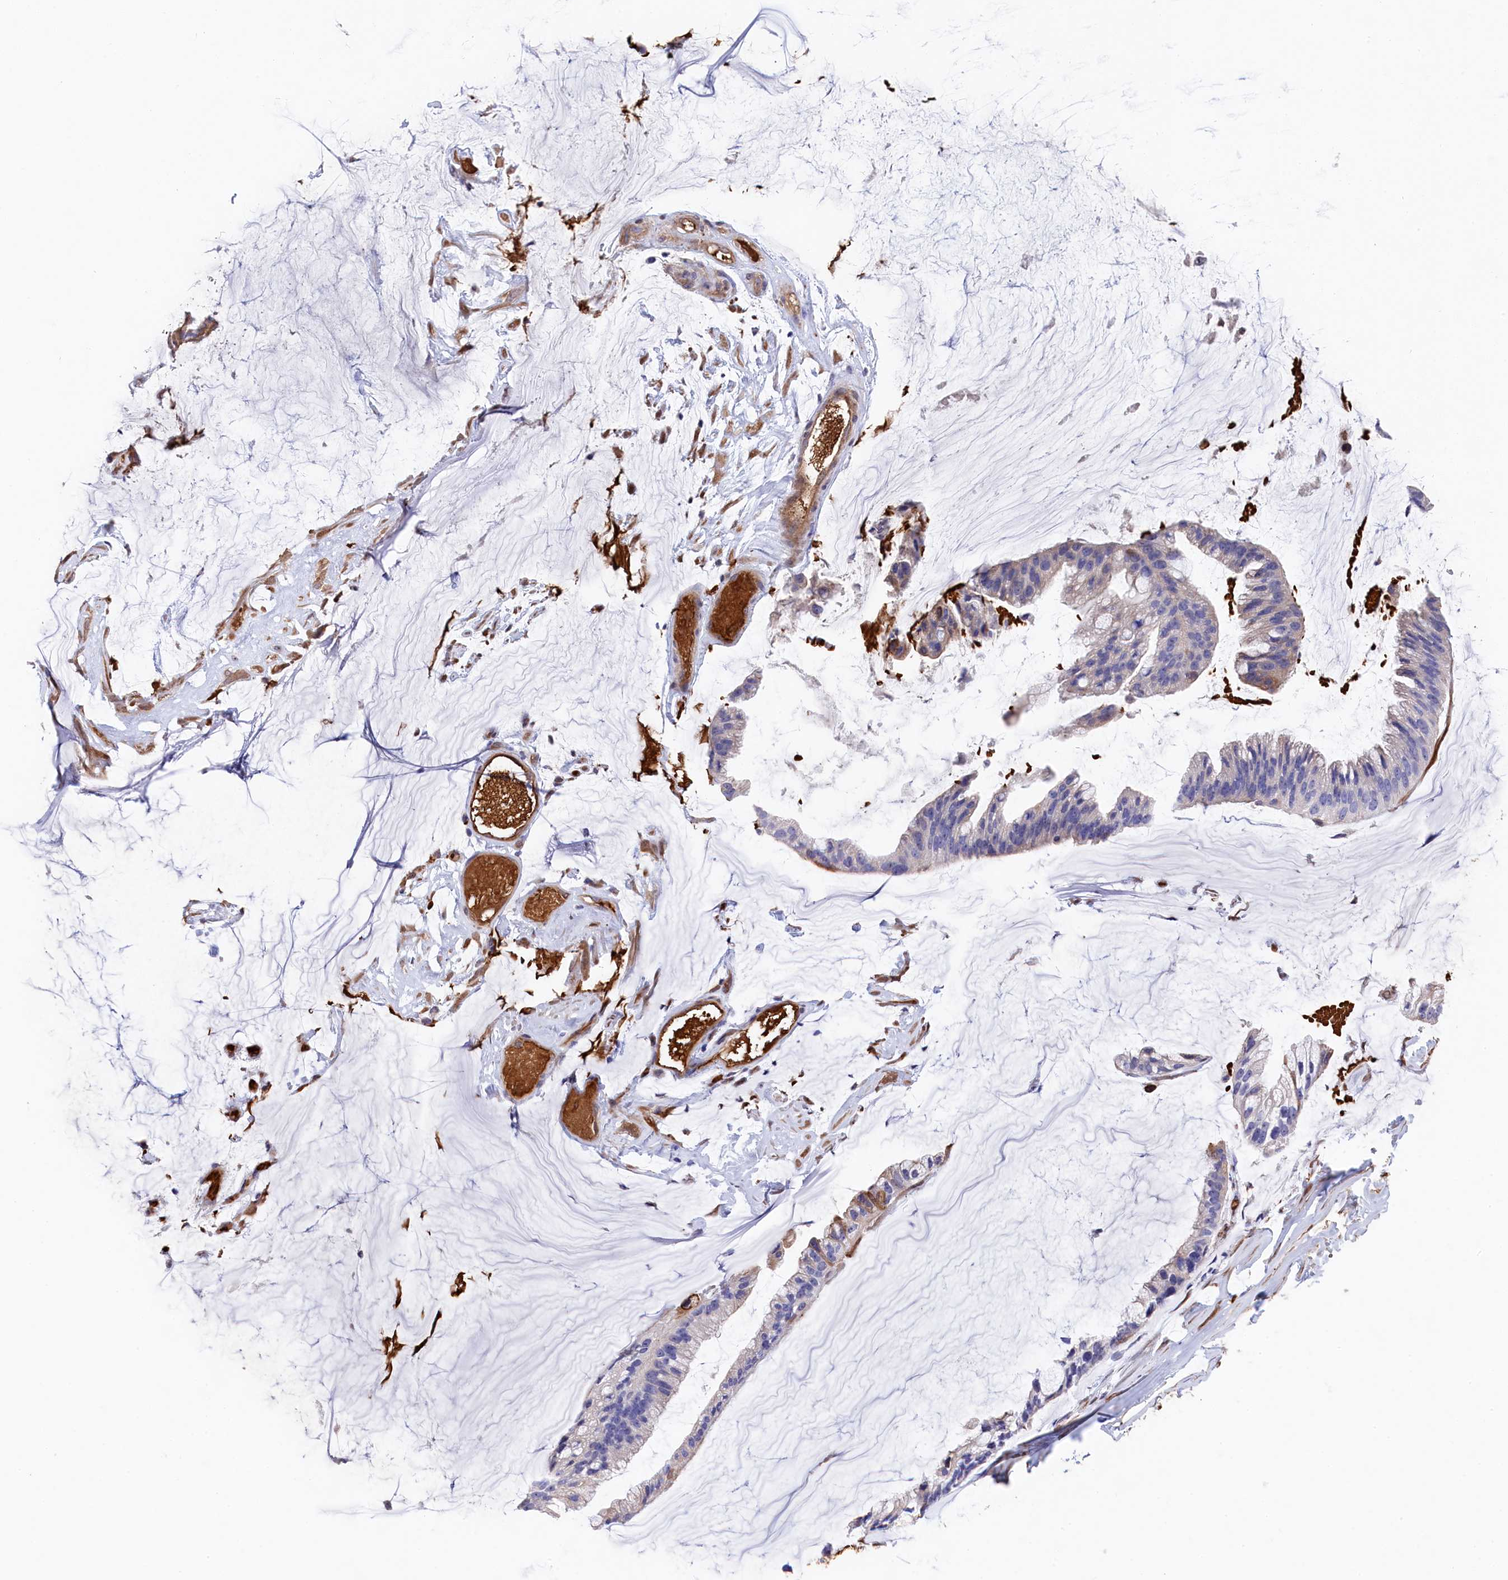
{"staining": {"intensity": "moderate", "quantity": "<25%", "location": "cytoplasmic/membranous"}, "tissue": "ovarian cancer", "cell_type": "Tumor cells", "image_type": "cancer", "snomed": [{"axis": "morphology", "description": "Cystadenocarcinoma, mucinous, NOS"}, {"axis": "topography", "description": "Ovary"}], "caption": "Immunohistochemistry (IHC) photomicrograph of neoplastic tissue: ovarian cancer stained using immunohistochemistry (IHC) reveals low levels of moderate protein expression localized specifically in the cytoplasmic/membranous of tumor cells, appearing as a cytoplasmic/membranous brown color.", "gene": "LHFPL4", "patient": {"sex": "female", "age": 39}}